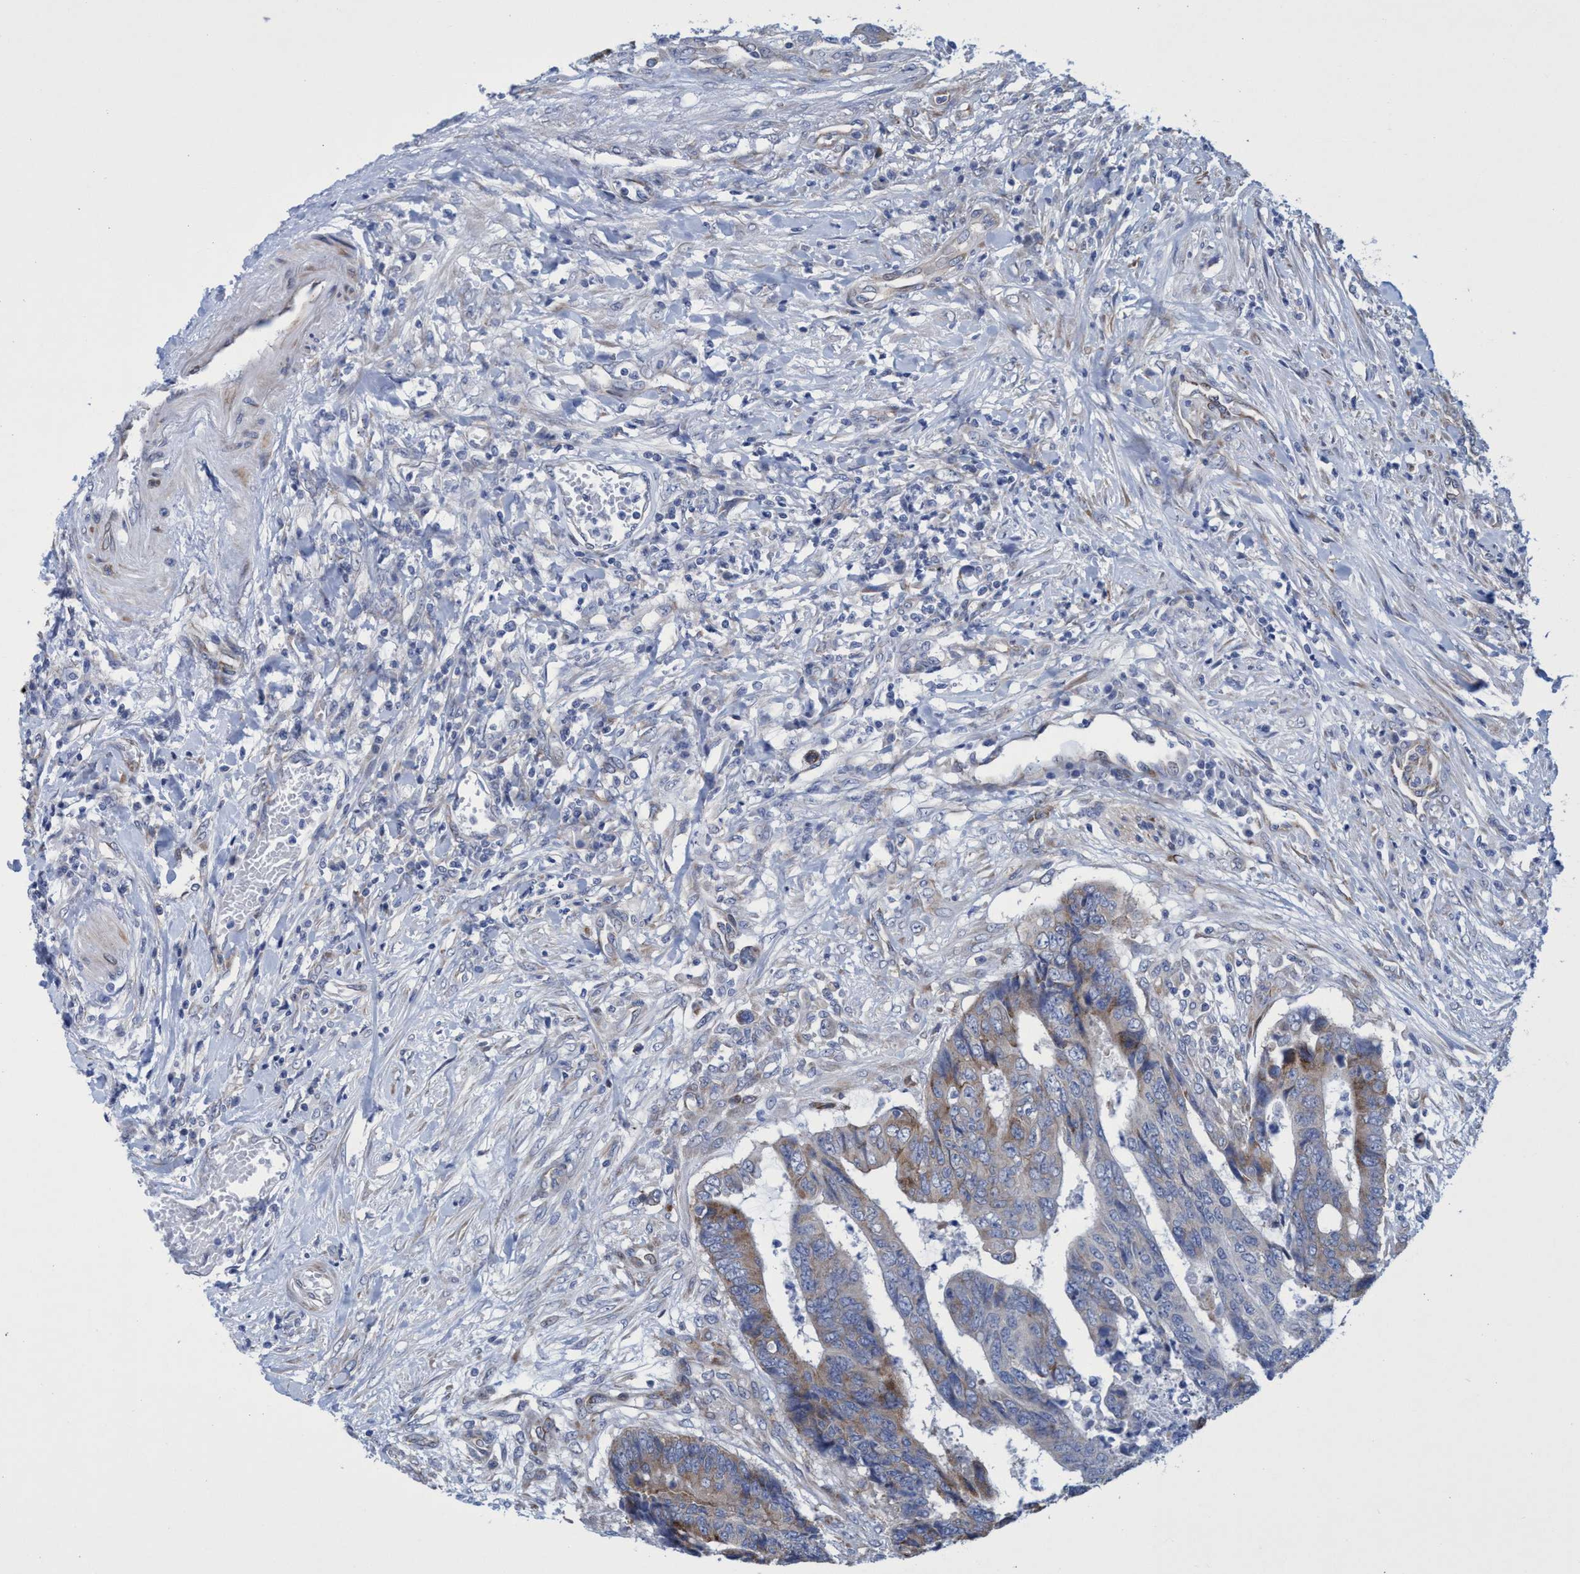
{"staining": {"intensity": "moderate", "quantity": "<25%", "location": "cytoplasmic/membranous"}, "tissue": "colorectal cancer", "cell_type": "Tumor cells", "image_type": "cancer", "snomed": [{"axis": "morphology", "description": "Adenocarcinoma, NOS"}, {"axis": "topography", "description": "Rectum"}], "caption": "Immunohistochemical staining of human colorectal cancer reveals moderate cytoplasmic/membranous protein expression in approximately <25% of tumor cells.", "gene": "R3HCC1", "patient": {"sex": "male", "age": 84}}